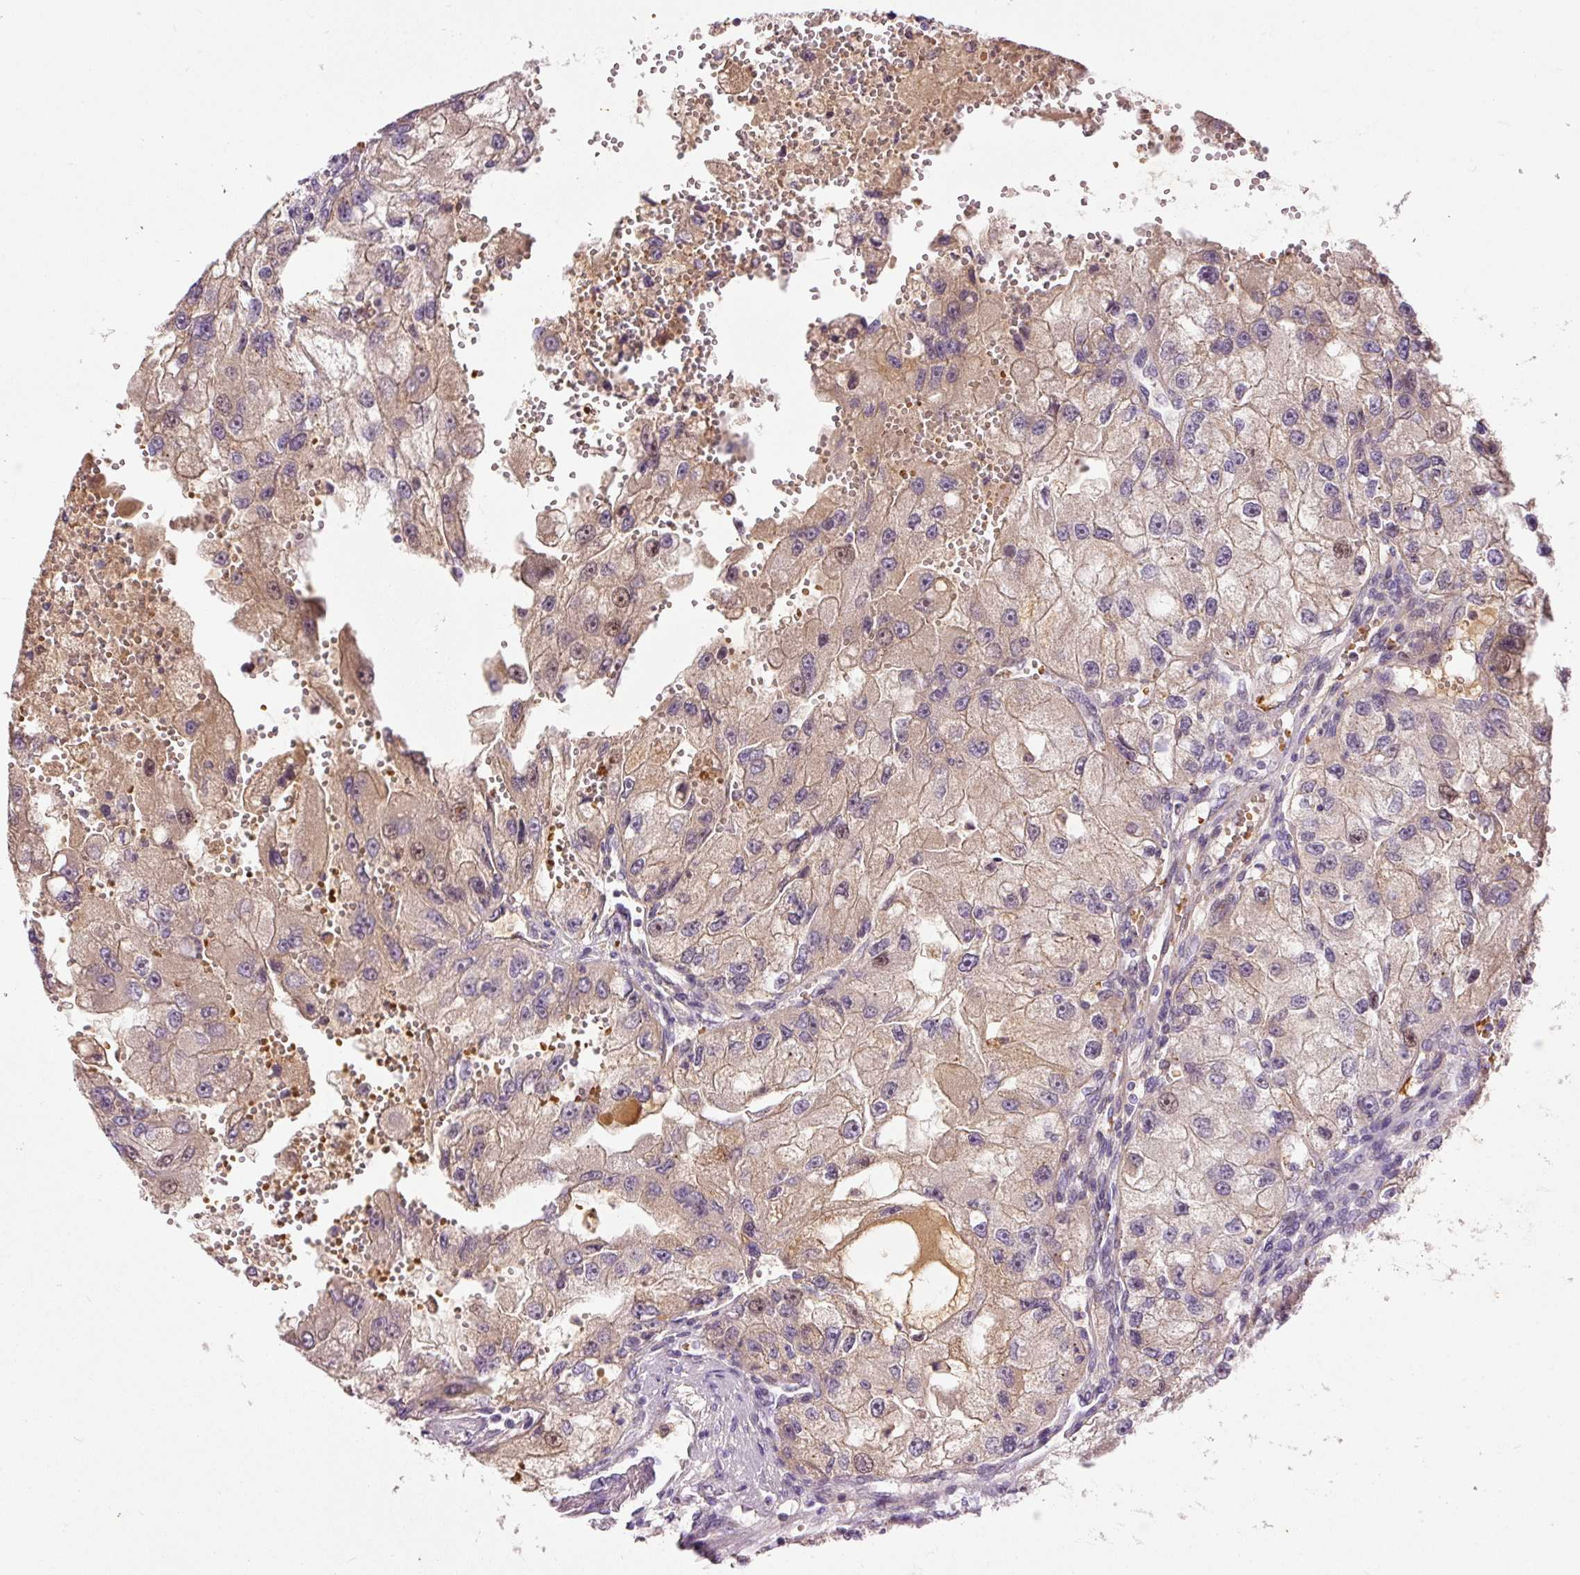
{"staining": {"intensity": "moderate", "quantity": "25%-75%", "location": "cytoplasmic/membranous,nuclear"}, "tissue": "renal cancer", "cell_type": "Tumor cells", "image_type": "cancer", "snomed": [{"axis": "morphology", "description": "Adenocarcinoma, NOS"}, {"axis": "topography", "description": "Kidney"}], "caption": "Brown immunohistochemical staining in human renal cancer (adenocarcinoma) demonstrates moderate cytoplasmic/membranous and nuclear positivity in approximately 25%-75% of tumor cells.", "gene": "CMTM8", "patient": {"sex": "male", "age": 63}}